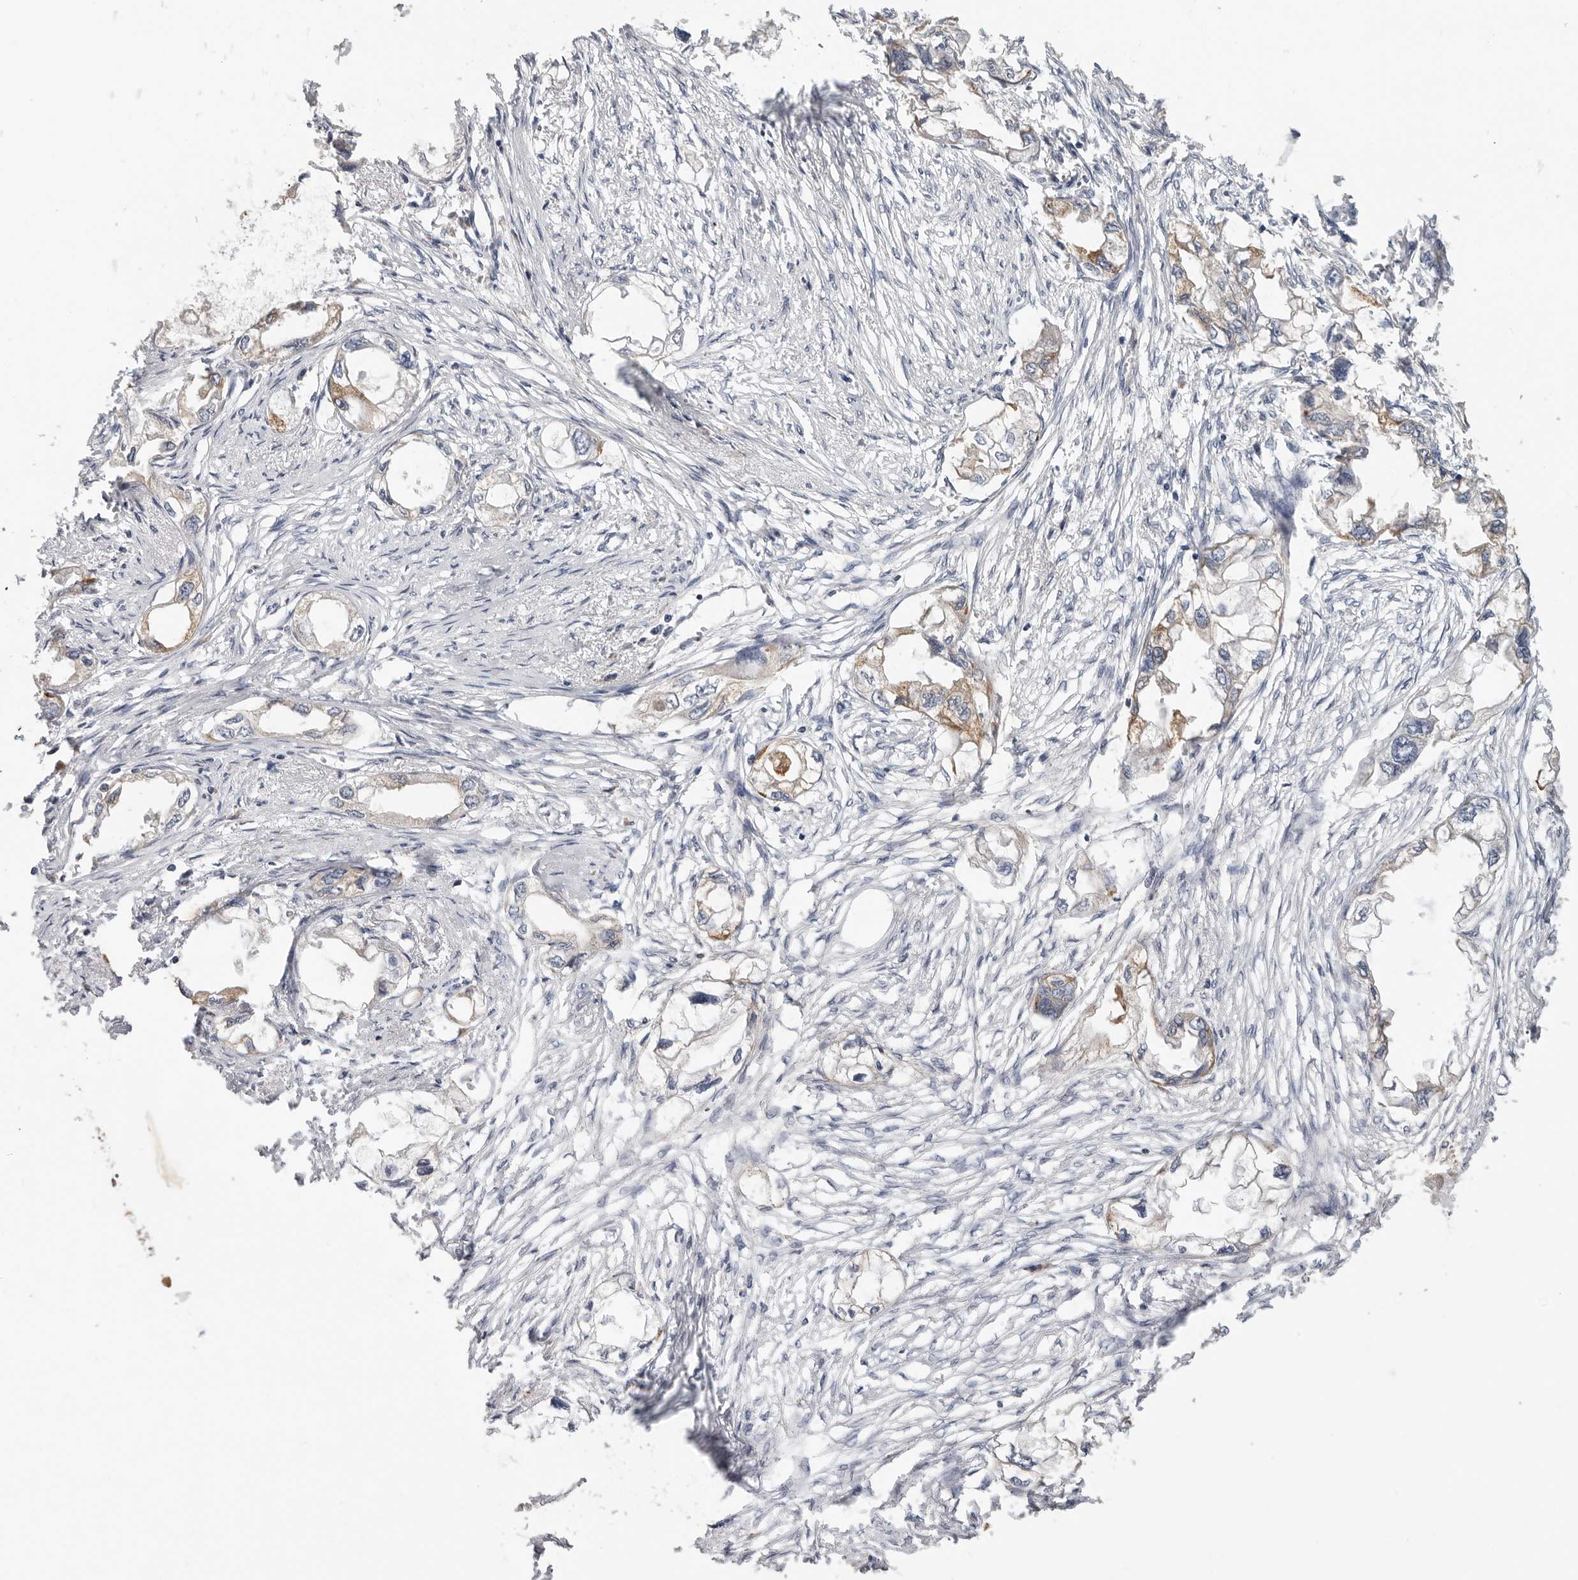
{"staining": {"intensity": "moderate", "quantity": "<25%", "location": "cytoplasmic/membranous"}, "tissue": "endometrial cancer", "cell_type": "Tumor cells", "image_type": "cancer", "snomed": [{"axis": "morphology", "description": "Adenocarcinoma, NOS"}, {"axis": "morphology", "description": "Adenocarcinoma, metastatic, NOS"}, {"axis": "topography", "description": "Adipose tissue"}, {"axis": "topography", "description": "Endometrium"}], "caption": "Brown immunohistochemical staining in metastatic adenocarcinoma (endometrial) displays moderate cytoplasmic/membranous staining in about <25% of tumor cells.", "gene": "TFRC", "patient": {"sex": "female", "age": 67}}